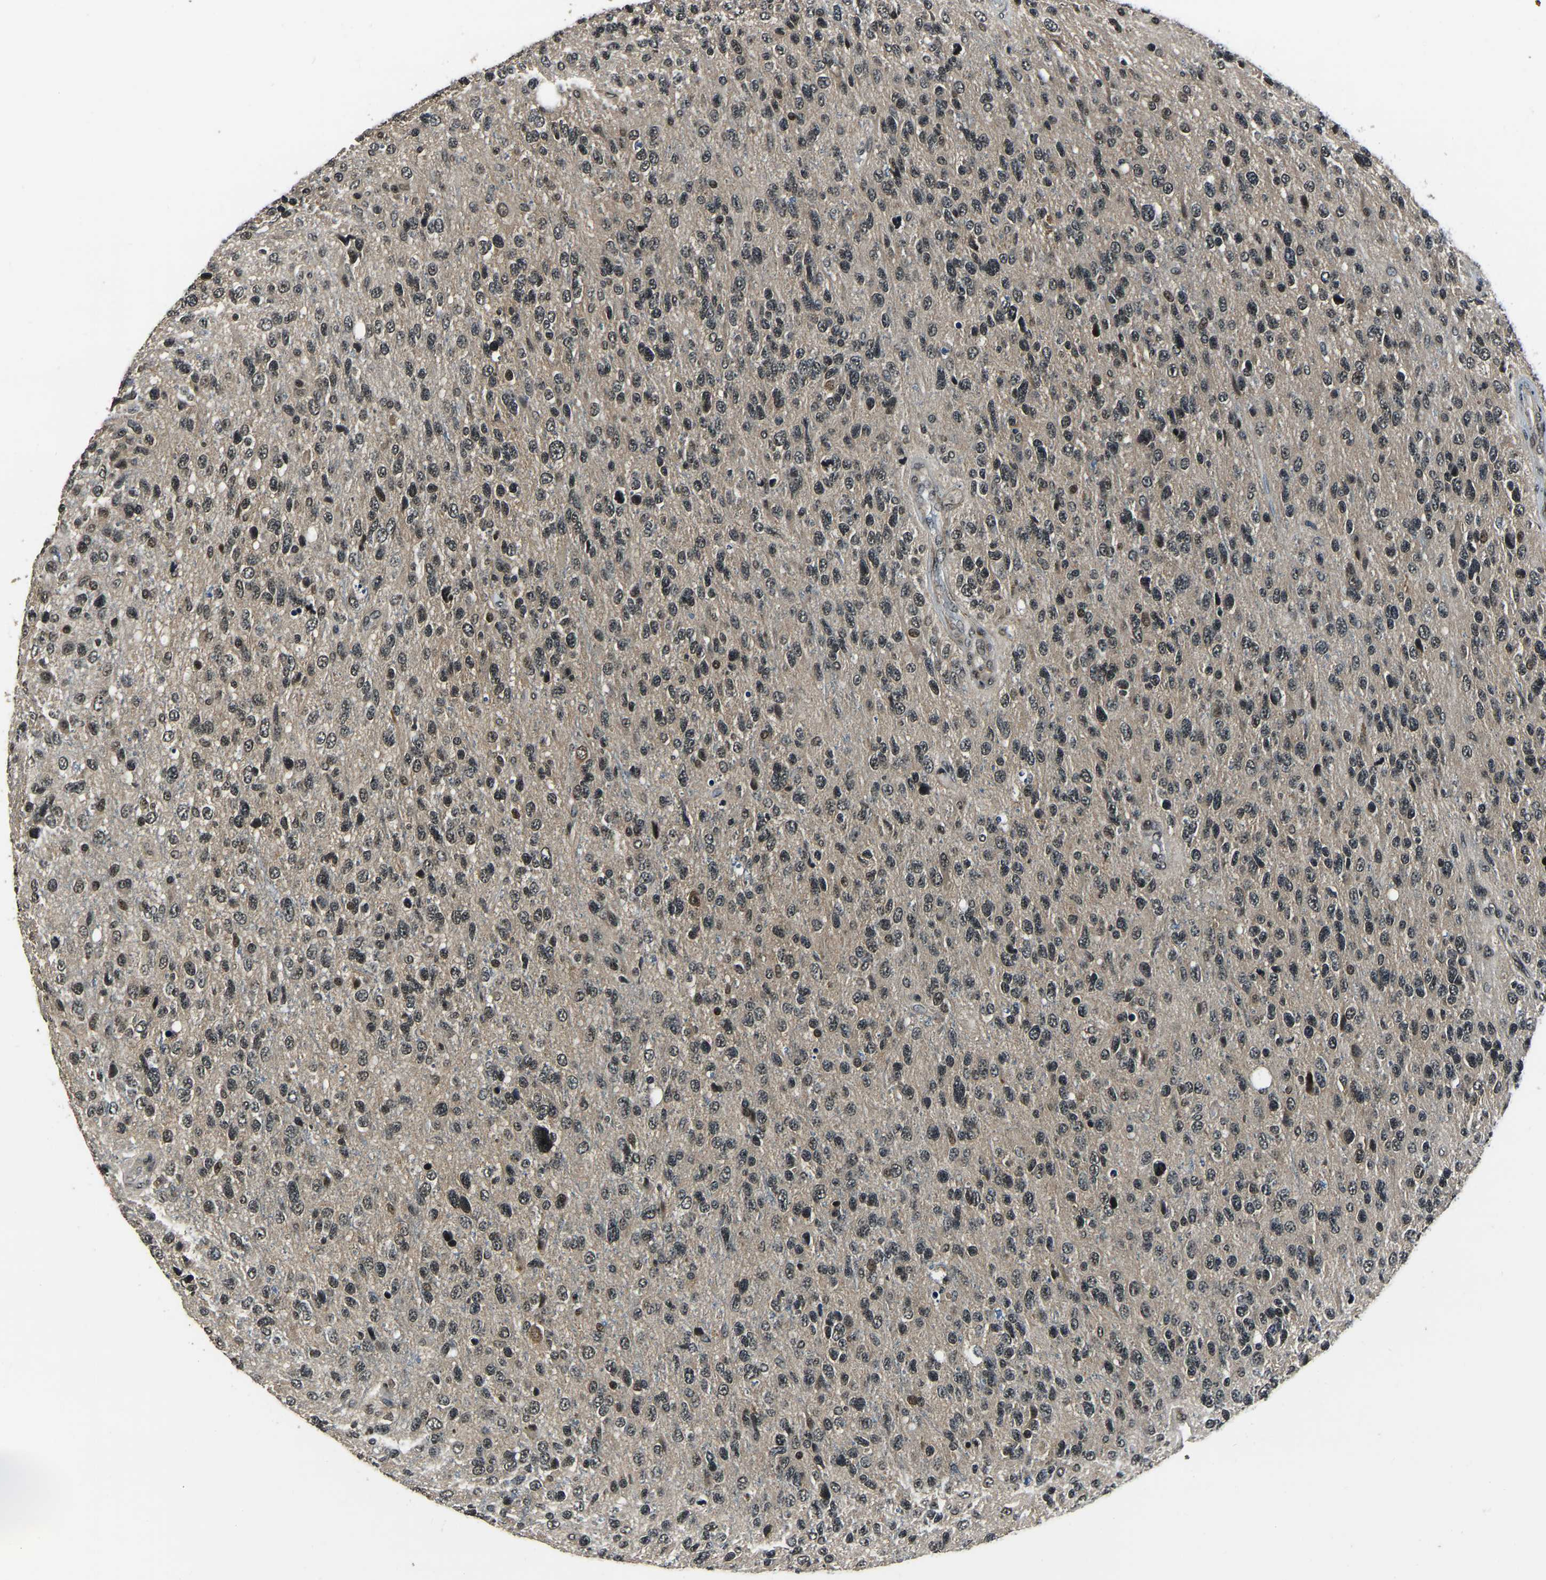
{"staining": {"intensity": "negative", "quantity": "none", "location": "none"}, "tissue": "glioma", "cell_type": "Tumor cells", "image_type": "cancer", "snomed": [{"axis": "morphology", "description": "Glioma, malignant, High grade"}, {"axis": "topography", "description": "Brain"}], "caption": "There is no significant expression in tumor cells of malignant glioma (high-grade). The staining was performed using DAB (3,3'-diaminobenzidine) to visualize the protein expression in brown, while the nuclei were stained in blue with hematoxylin (Magnification: 20x).", "gene": "ANKIB1", "patient": {"sex": "female", "age": 58}}